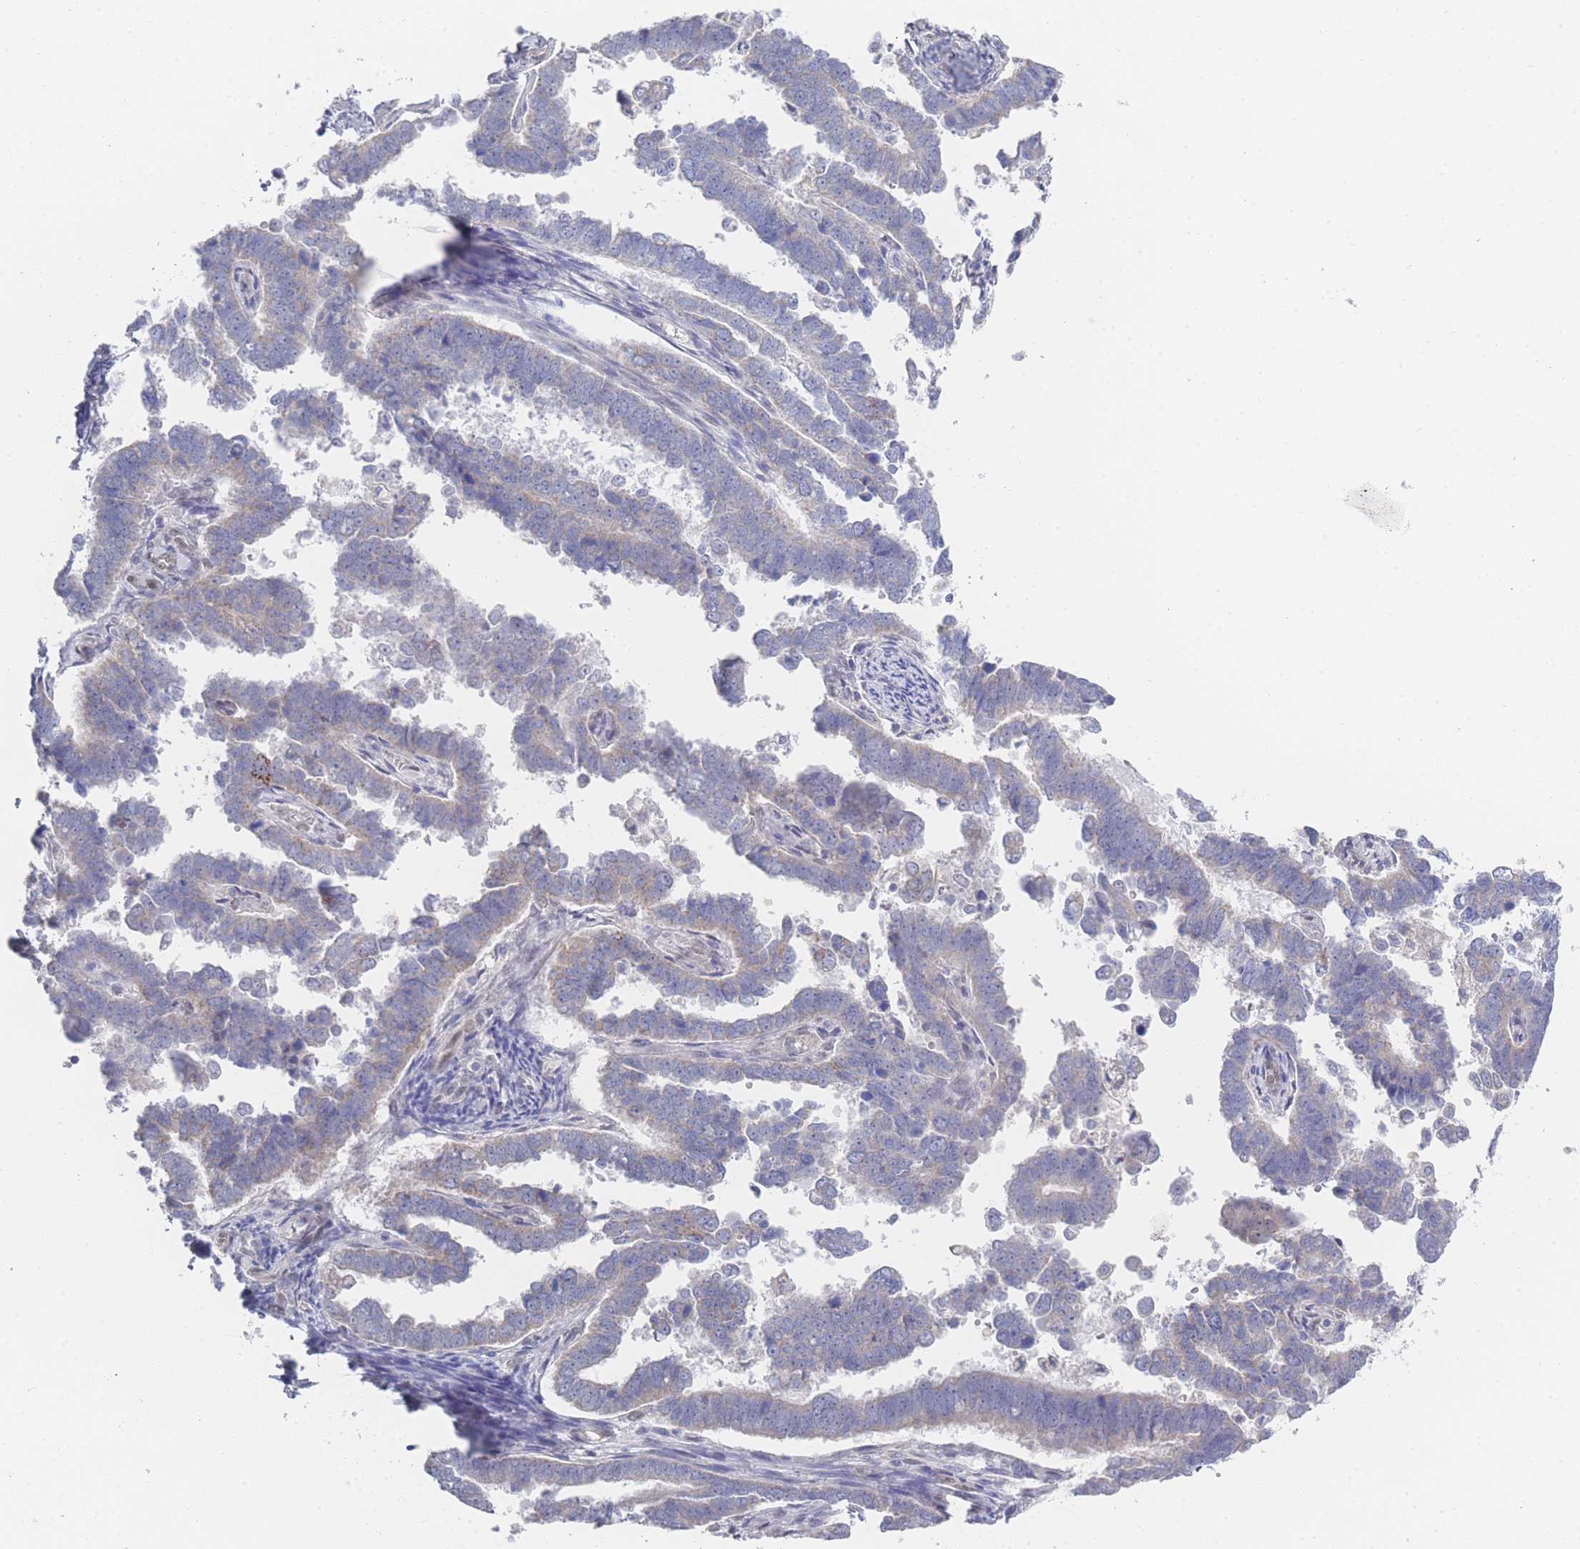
{"staining": {"intensity": "weak", "quantity": "<25%", "location": "cytoplasmic/membranous,nuclear"}, "tissue": "endometrial cancer", "cell_type": "Tumor cells", "image_type": "cancer", "snomed": [{"axis": "morphology", "description": "Adenocarcinoma, NOS"}, {"axis": "topography", "description": "Endometrium"}], "caption": "The histopathology image demonstrates no significant expression in tumor cells of endometrial cancer (adenocarcinoma). Nuclei are stained in blue.", "gene": "ZNF142", "patient": {"sex": "female", "age": 75}}